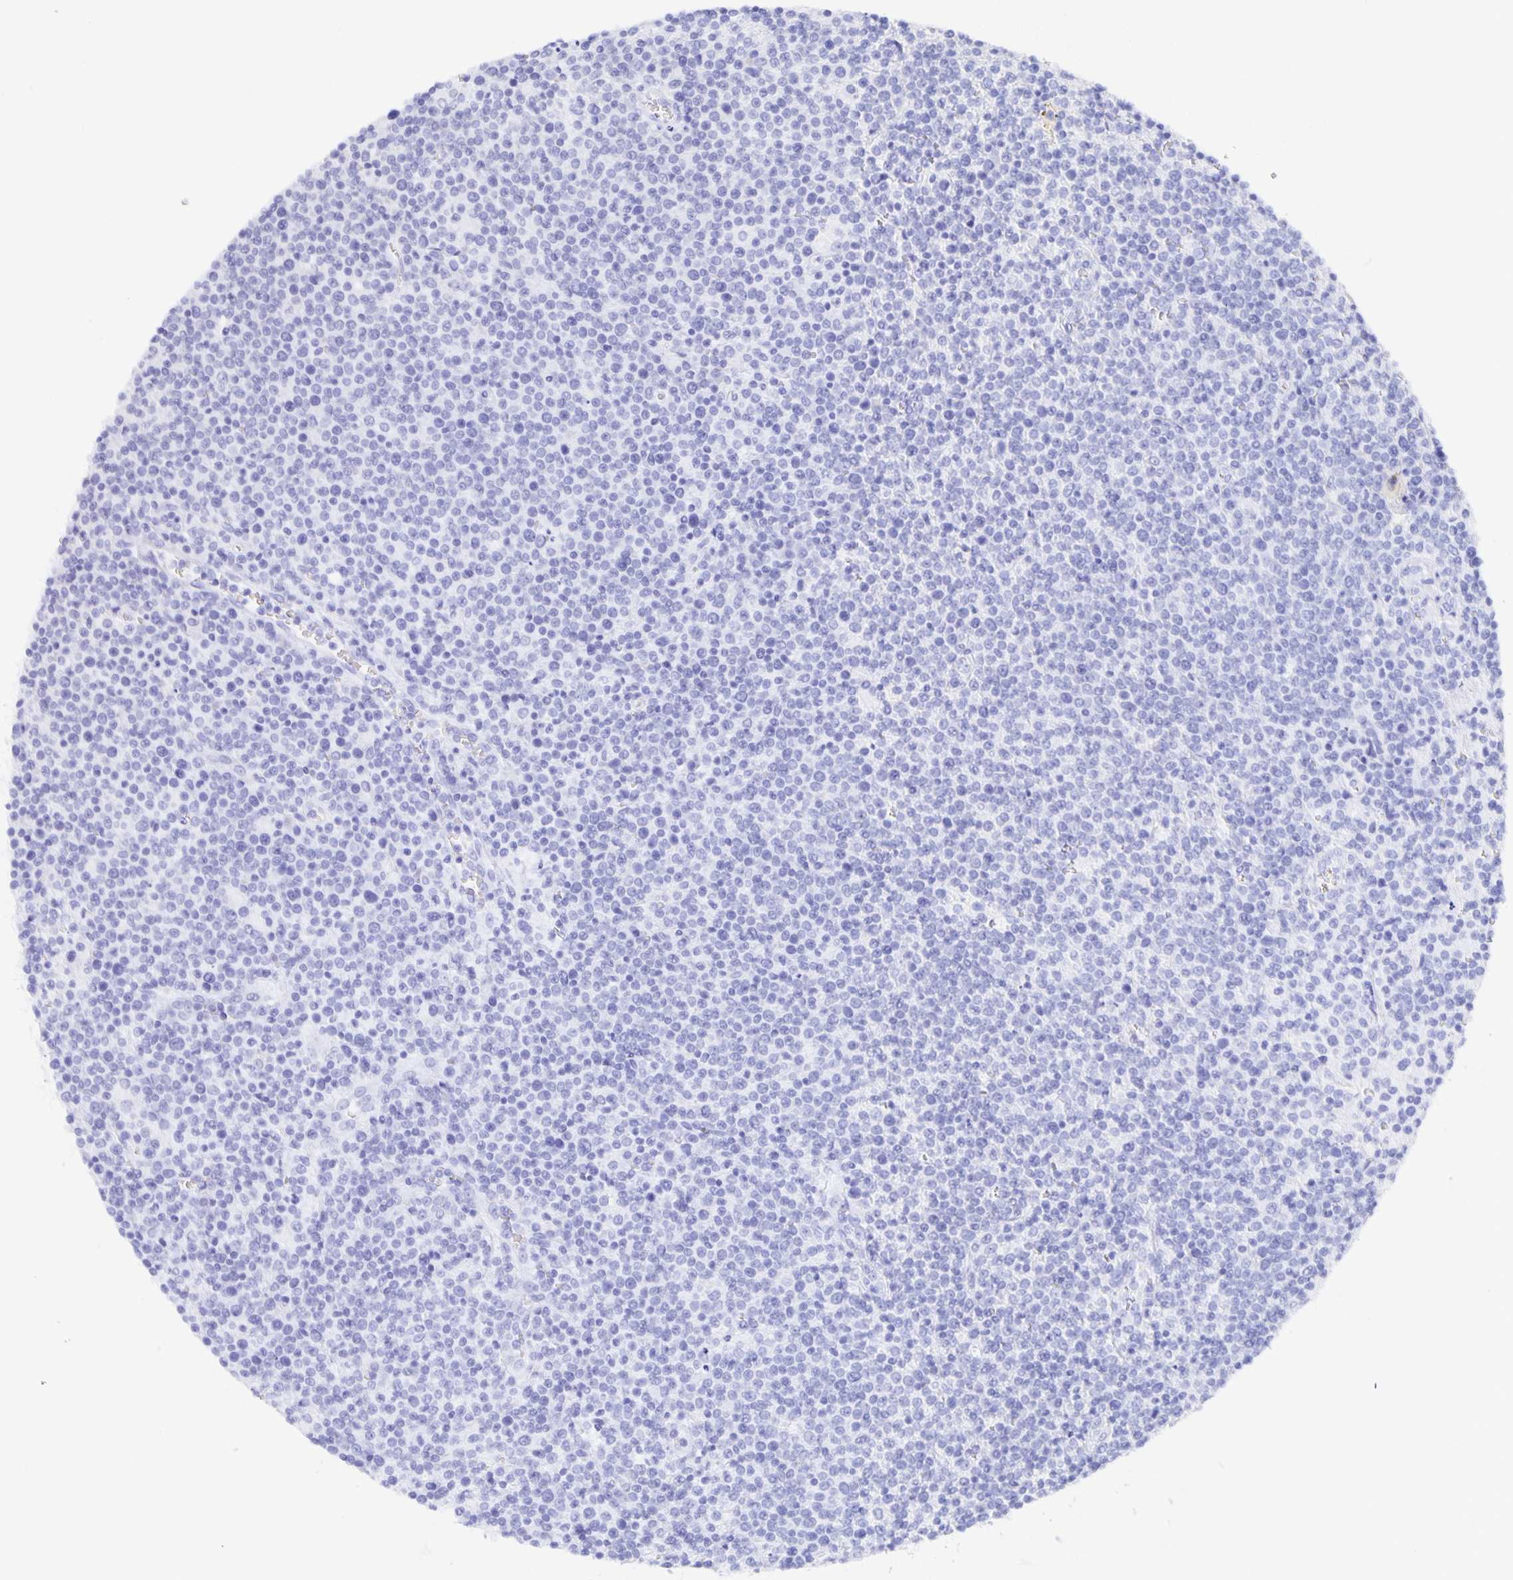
{"staining": {"intensity": "negative", "quantity": "none", "location": "none"}, "tissue": "lymphoma", "cell_type": "Tumor cells", "image_type": "cancer", "snomed": [{"axis": "morphology", "description": "Malignant lymphoma, non-Hodgkin's type, High grade"}, {"axis": "topography", "description": "Lymph node"}], "caption": "IHC micrograph of neoplastic tissue: human lymphoma stained with DAB (3,3'-diaminobenzidine) reveals no significant protein expression in tumor cells. The staining was performed using DAB (3,3'-diaminobenzidine) to visualize the protein expression in brown, while the nuclei were stained in blue with hematoxylin (Magnification: 20x).", "gene": "USO1", "patient": {"sex": "male", "age": 61}}